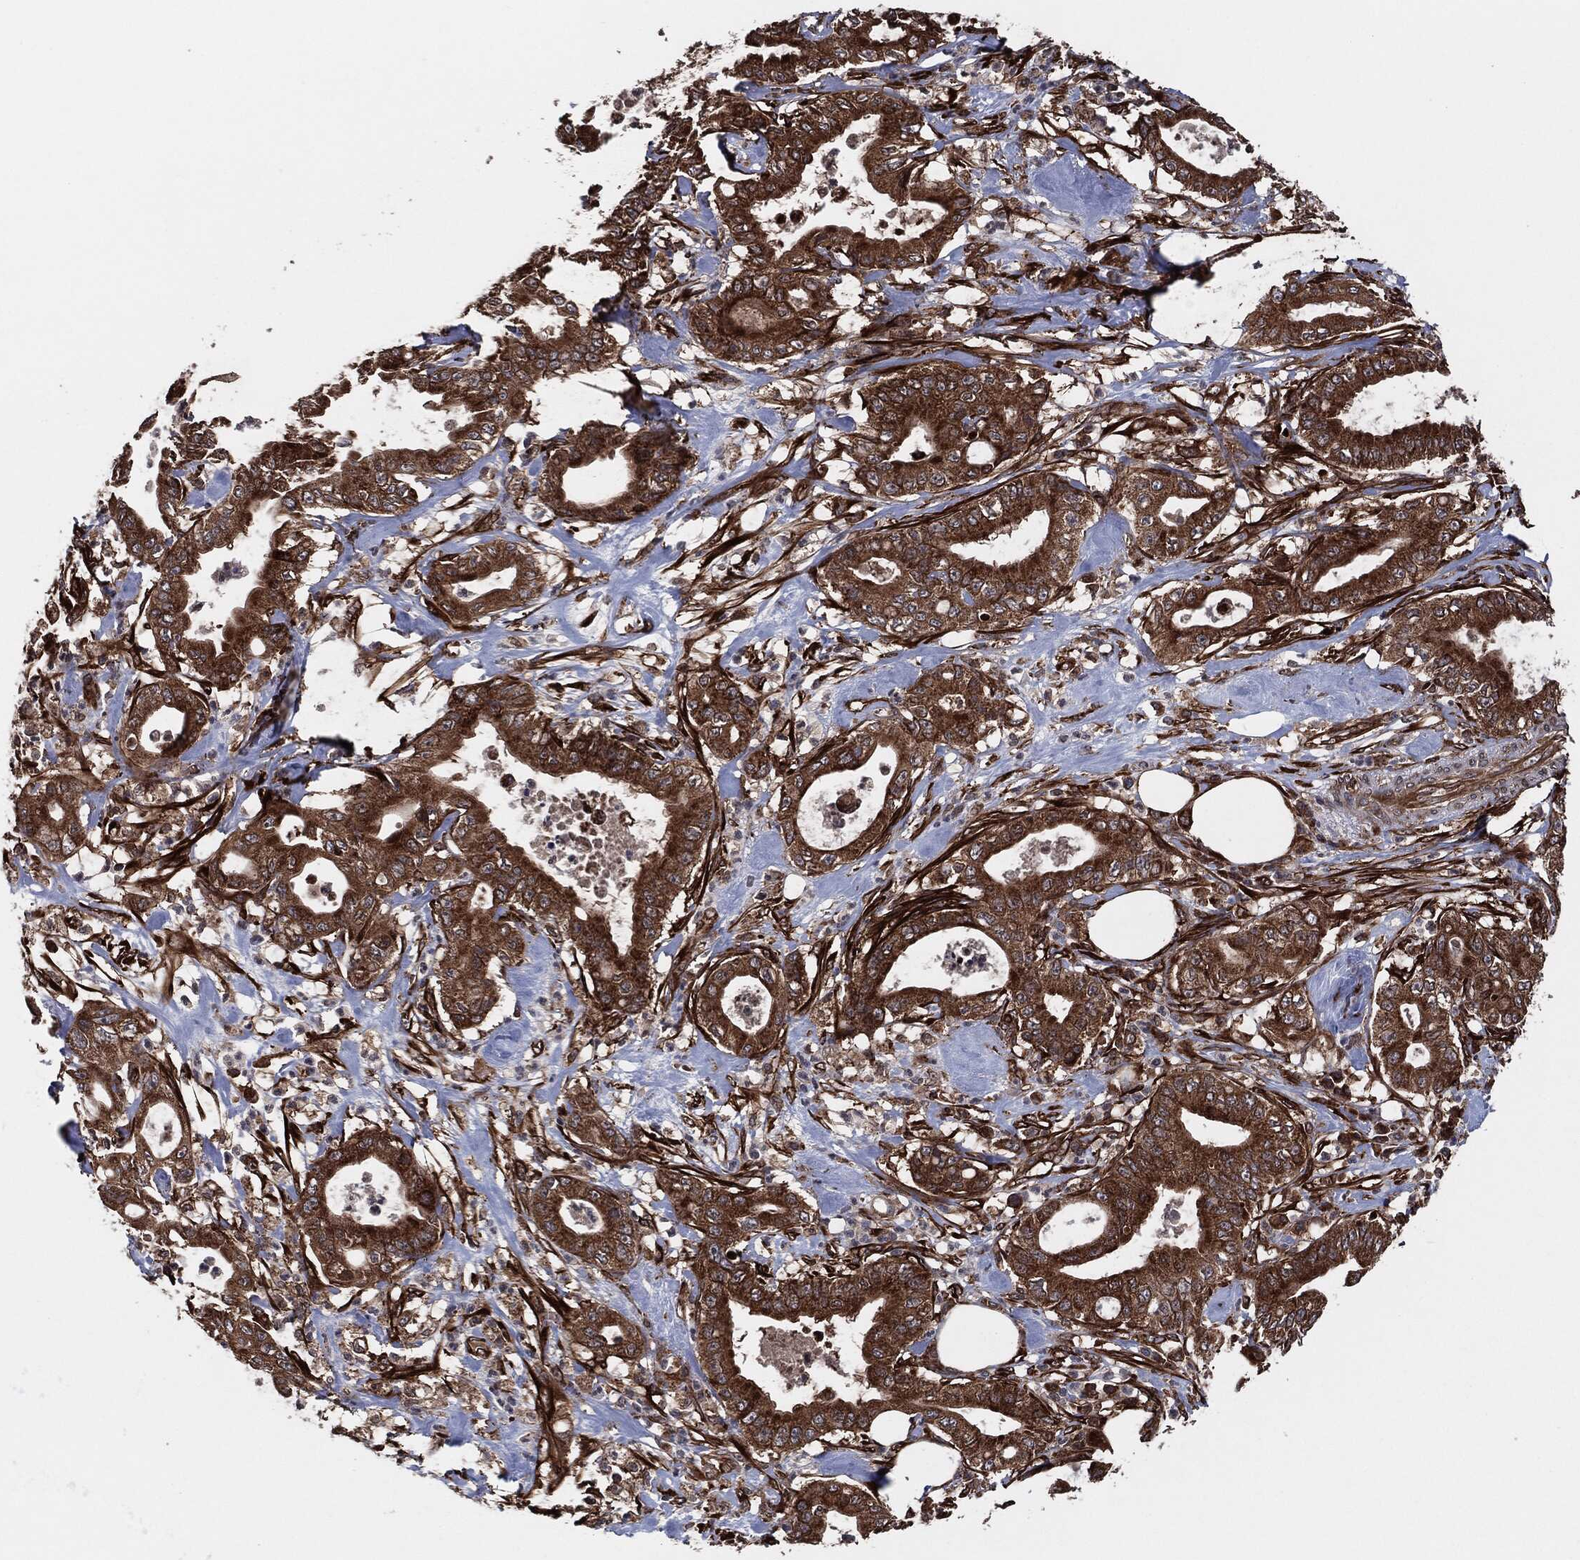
{"staining": {"intensity": "strong", "quantity": ">75%", "location": "cytoplasmic/membranous"}, "tissue": "pancreatic cancer", "cell_type": "Tumor cells", "image_type": "cancer", "snomed": [{"axis": "morphology", "description": "Adenocarcinoma, NOS"}, {"axis": "topography", "description": "Pancreas"}], "caption": "About >75% of tumor cells in pancreatic cancer exhibit strong cytoplasmic/membranous protein staining as visualized by brown immunohistochemical staining.", "gene": "BCAR1", "patient": {"sex": "male", "age": 71}}